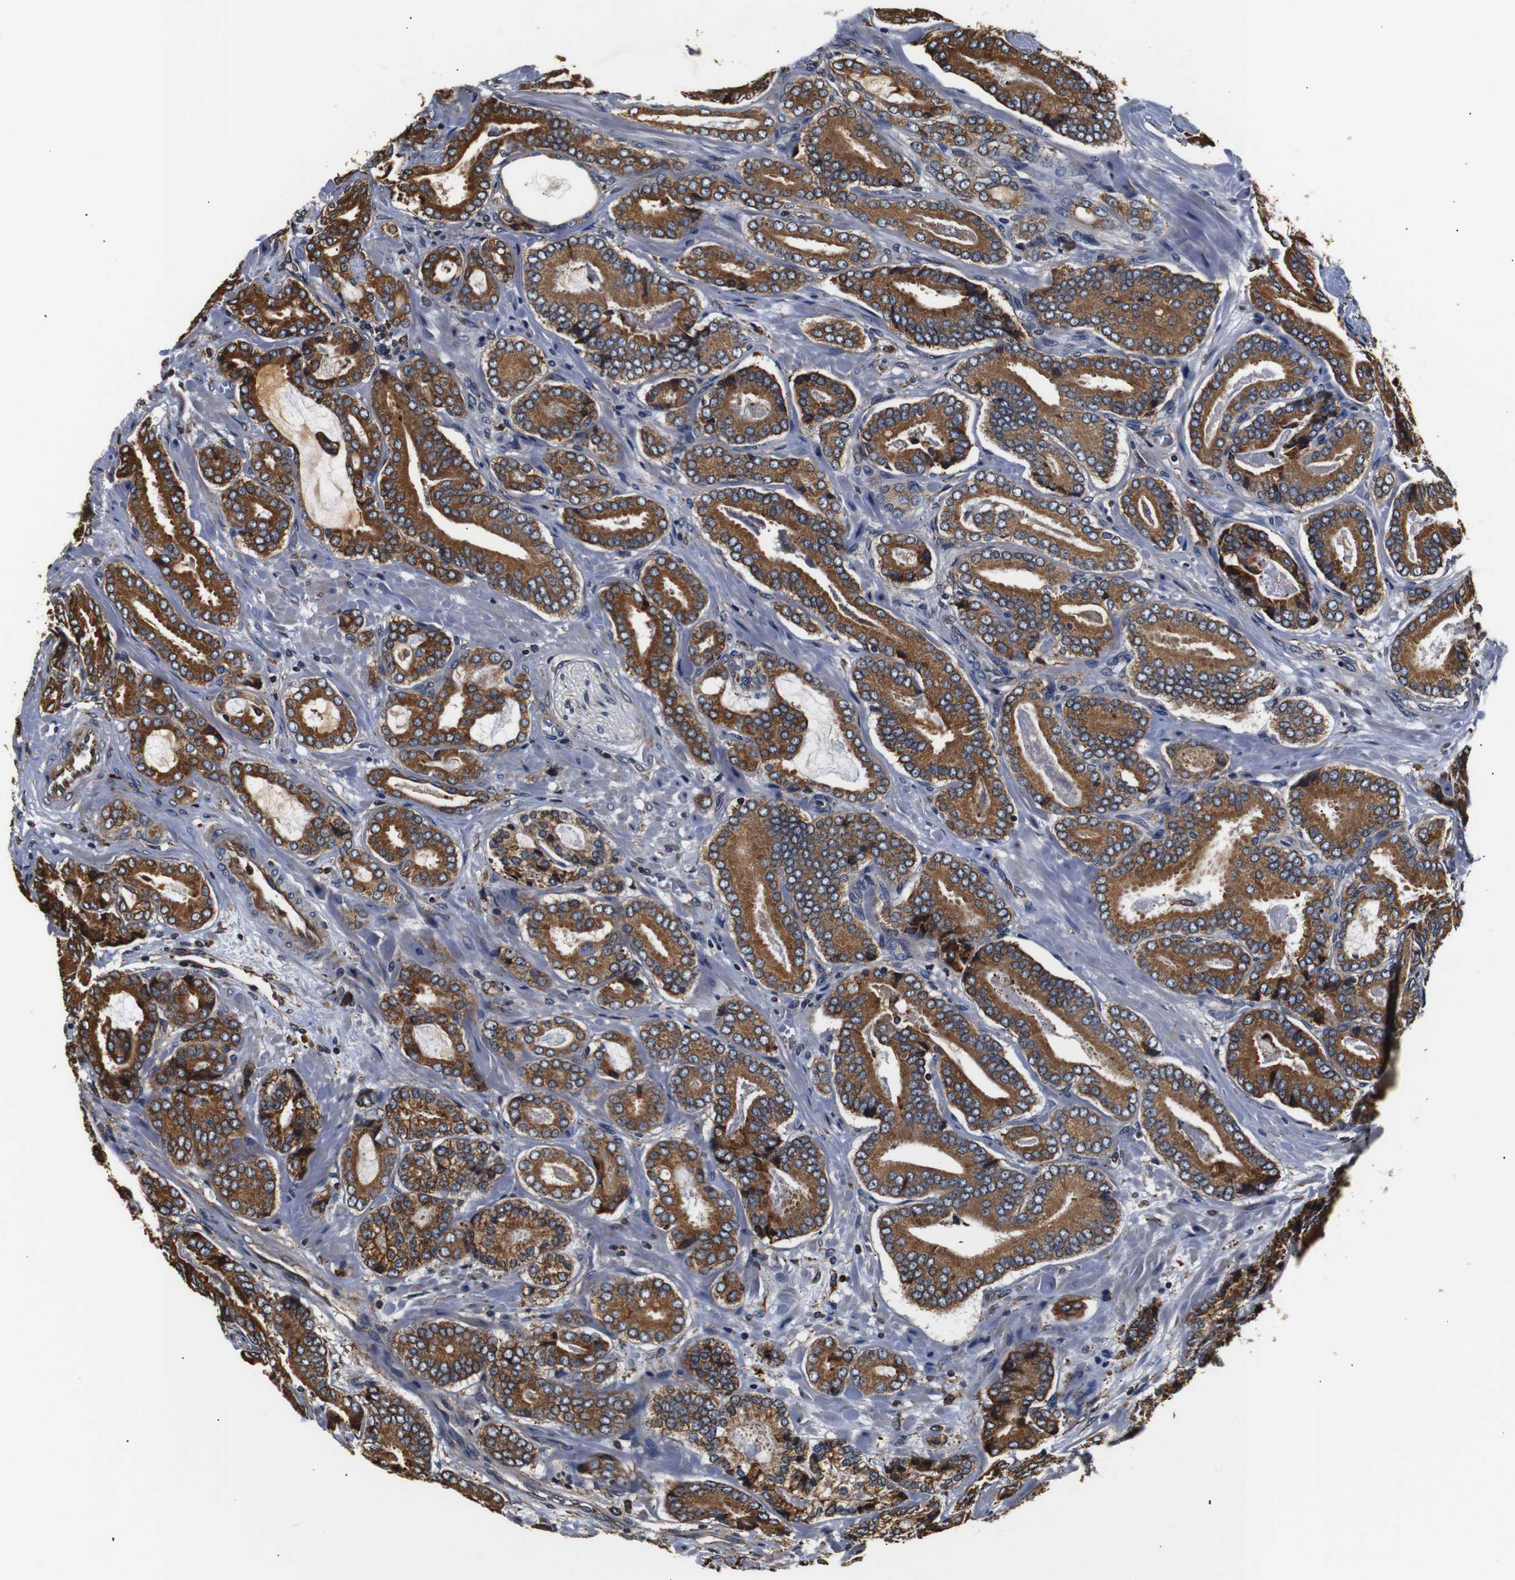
{"staining": {"intensity": "moderate", "quantity": ">75%", "location": "cytoplasmic/membranous"}, "tissue": "prostate cancer", "cell_type": "Tumor cells", "image_type": "cancer", "snomed": [{"axis": "morphology", "description": "Adenocarcinoma, High grade"}, {"axis": "topography", "description": "Prostate"}], "caption": "Tumor cells exhibit medium levels of moderate cytoplasmic/membranous staining in approximately >75% of cells in prostate cancer (adenocarcinoma (high-grade)). (Brightfield microscopy of DAB IHC at high magnification).", "gene": "HHIP", "patient": {"sex": "male", "age": 61}}